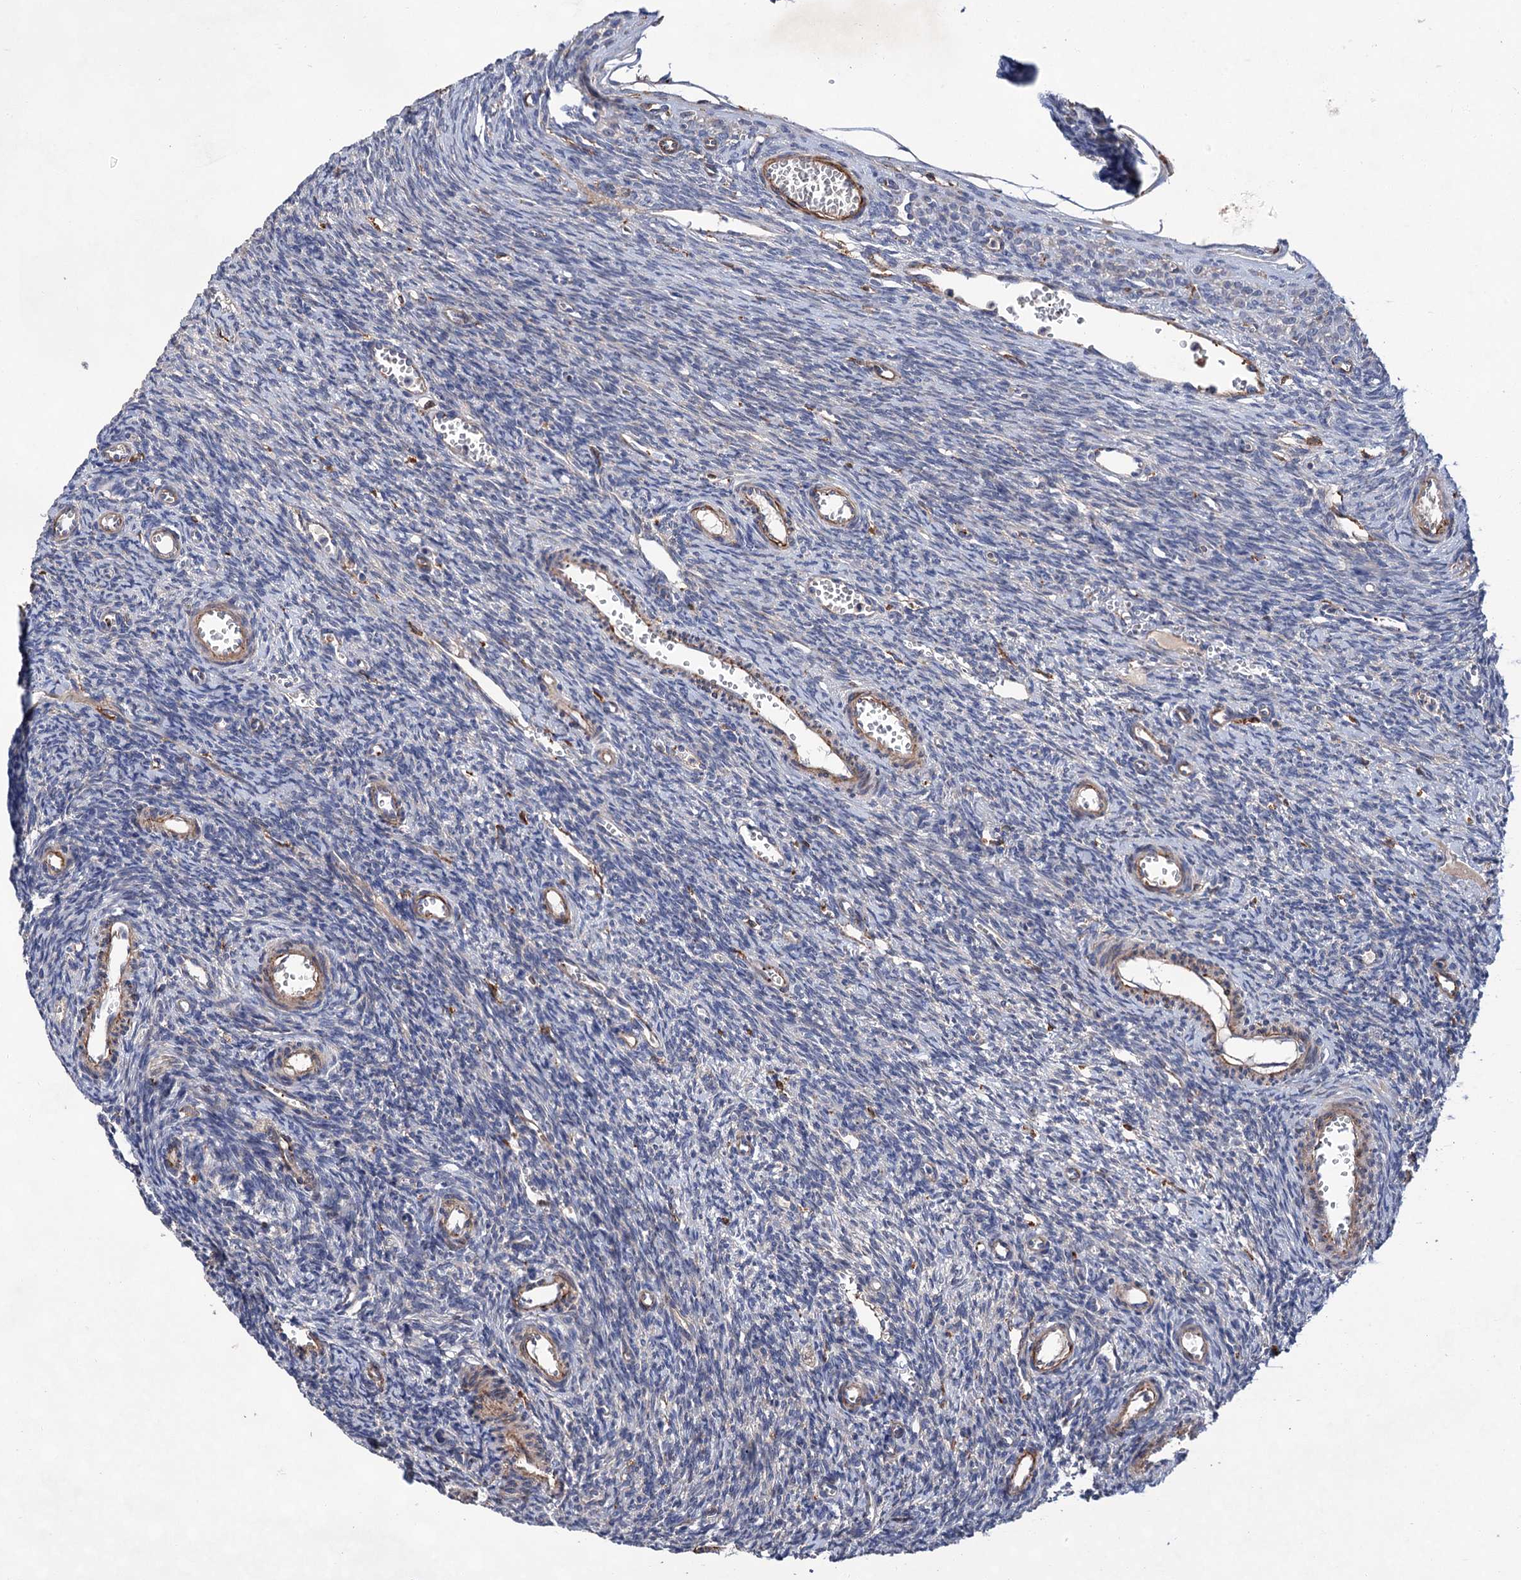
{"staining": {"intensity": "negative", "quantity": "none", "location": "none"}, "tissue": "ovary", "cell_type": "Ovarian stroma cells", "image_type": "normal", "snomed": [{"axis": "morphology", "description": "Normal tissue, NOS"}, {"axis": "topography", "description": "Ovary"}], "caption": "An immunohistochemistry (IHC) photomicrograph of benign ovary is shown. There is no staining in ovarian stroma cells of ovary.", "gene": "TMTC3", "patient": {"sex": "female", "age": 39}}